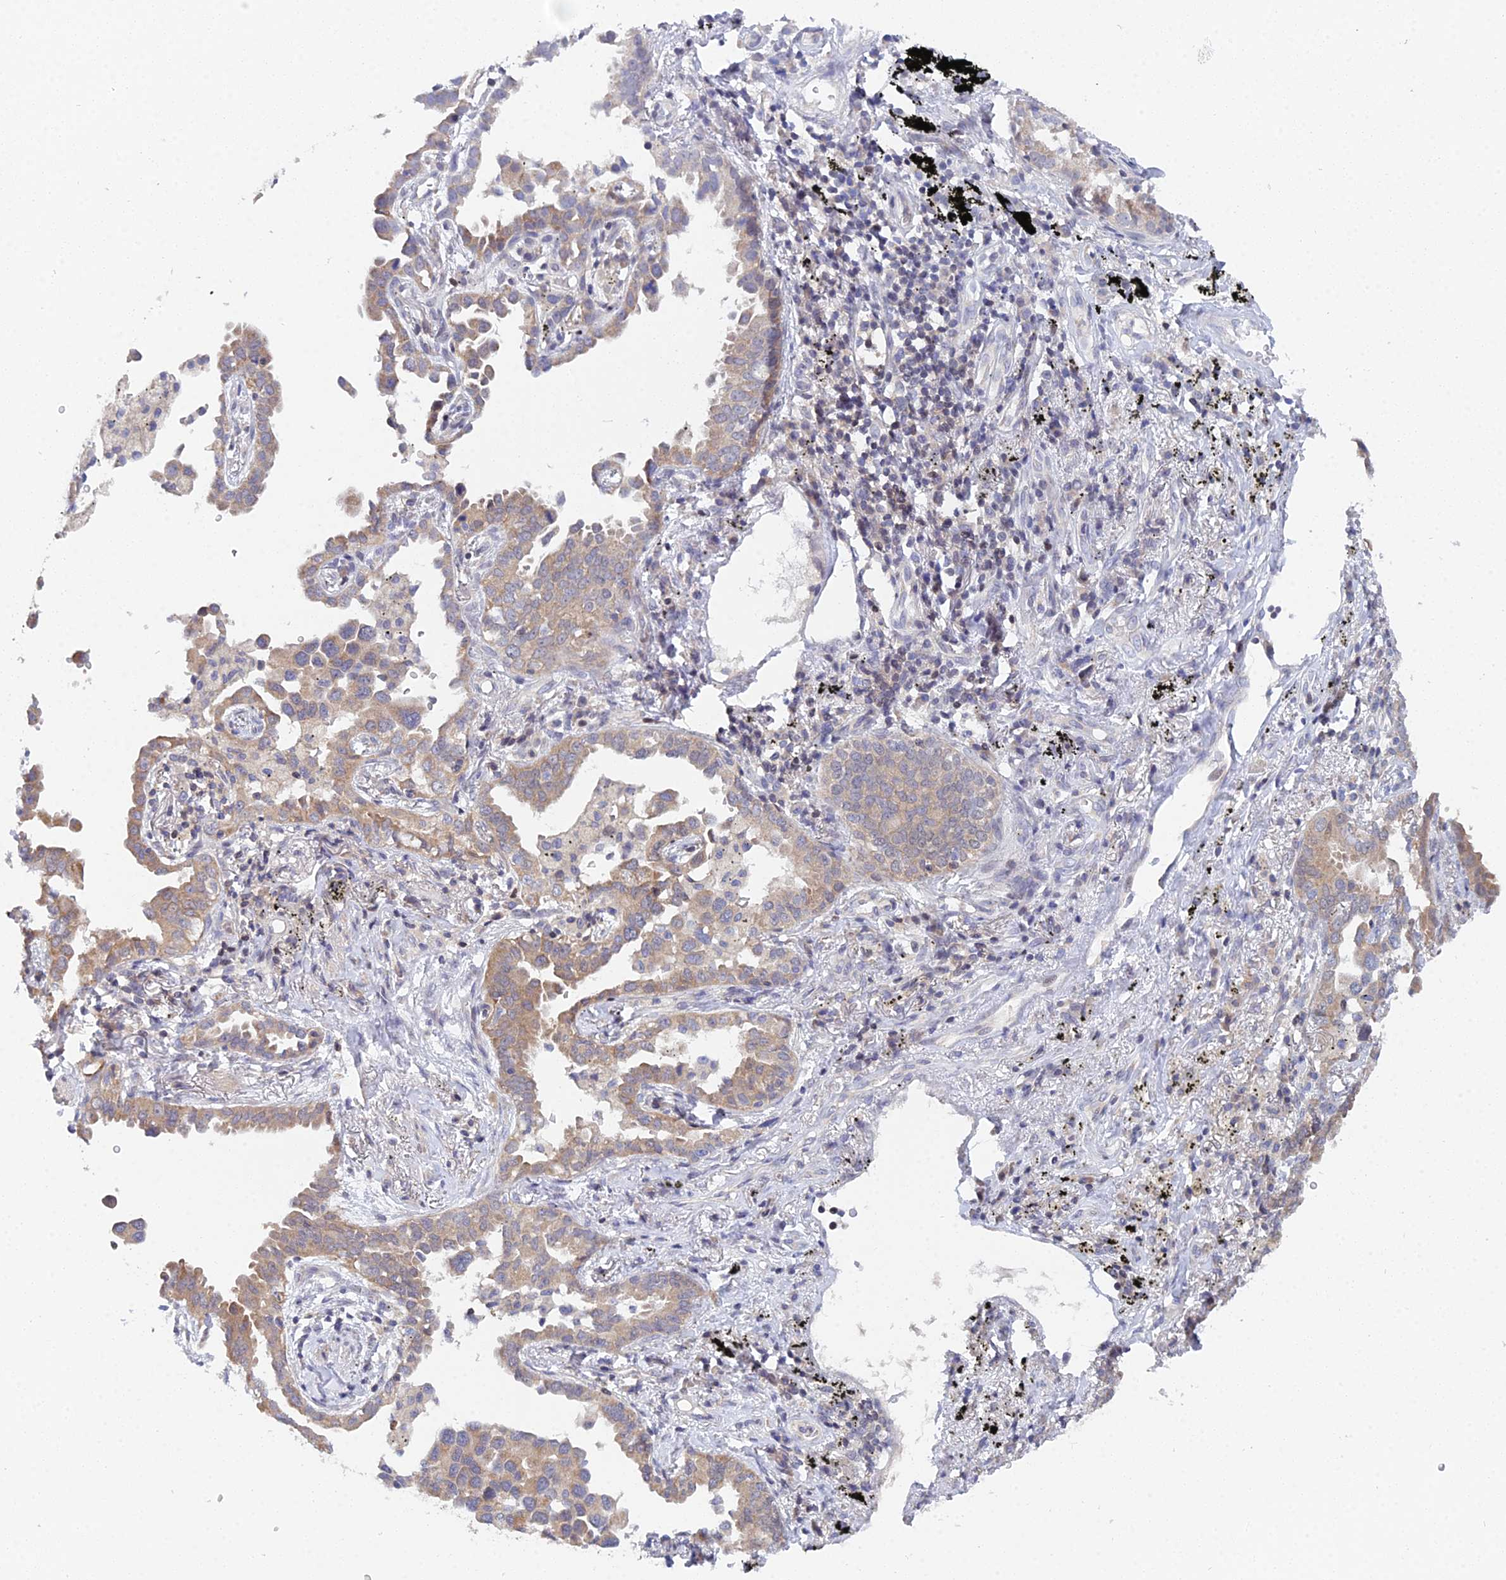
{"staining": {"intensity": "weak", "quantity": ">75%", "location": "cytoplasmic/membranous"}, "tissue": "lung cancer", "cell_type": "Tumor cells", "image_type": "cancer", "snomed": [{"axis": "morphology", "description": "Adenocarcinoma, NOS"}, {"axis": "topography", "description": "Lung"}], "caption": "This micrograph displays immunohistochemistry (IHC) staining of human lung cancer, with low weak cytoplasmic/membranous expression in approximately >75% of tumor cells.", "gene": "ELOA2", "patient": {"sex": "male", "age": 67}}